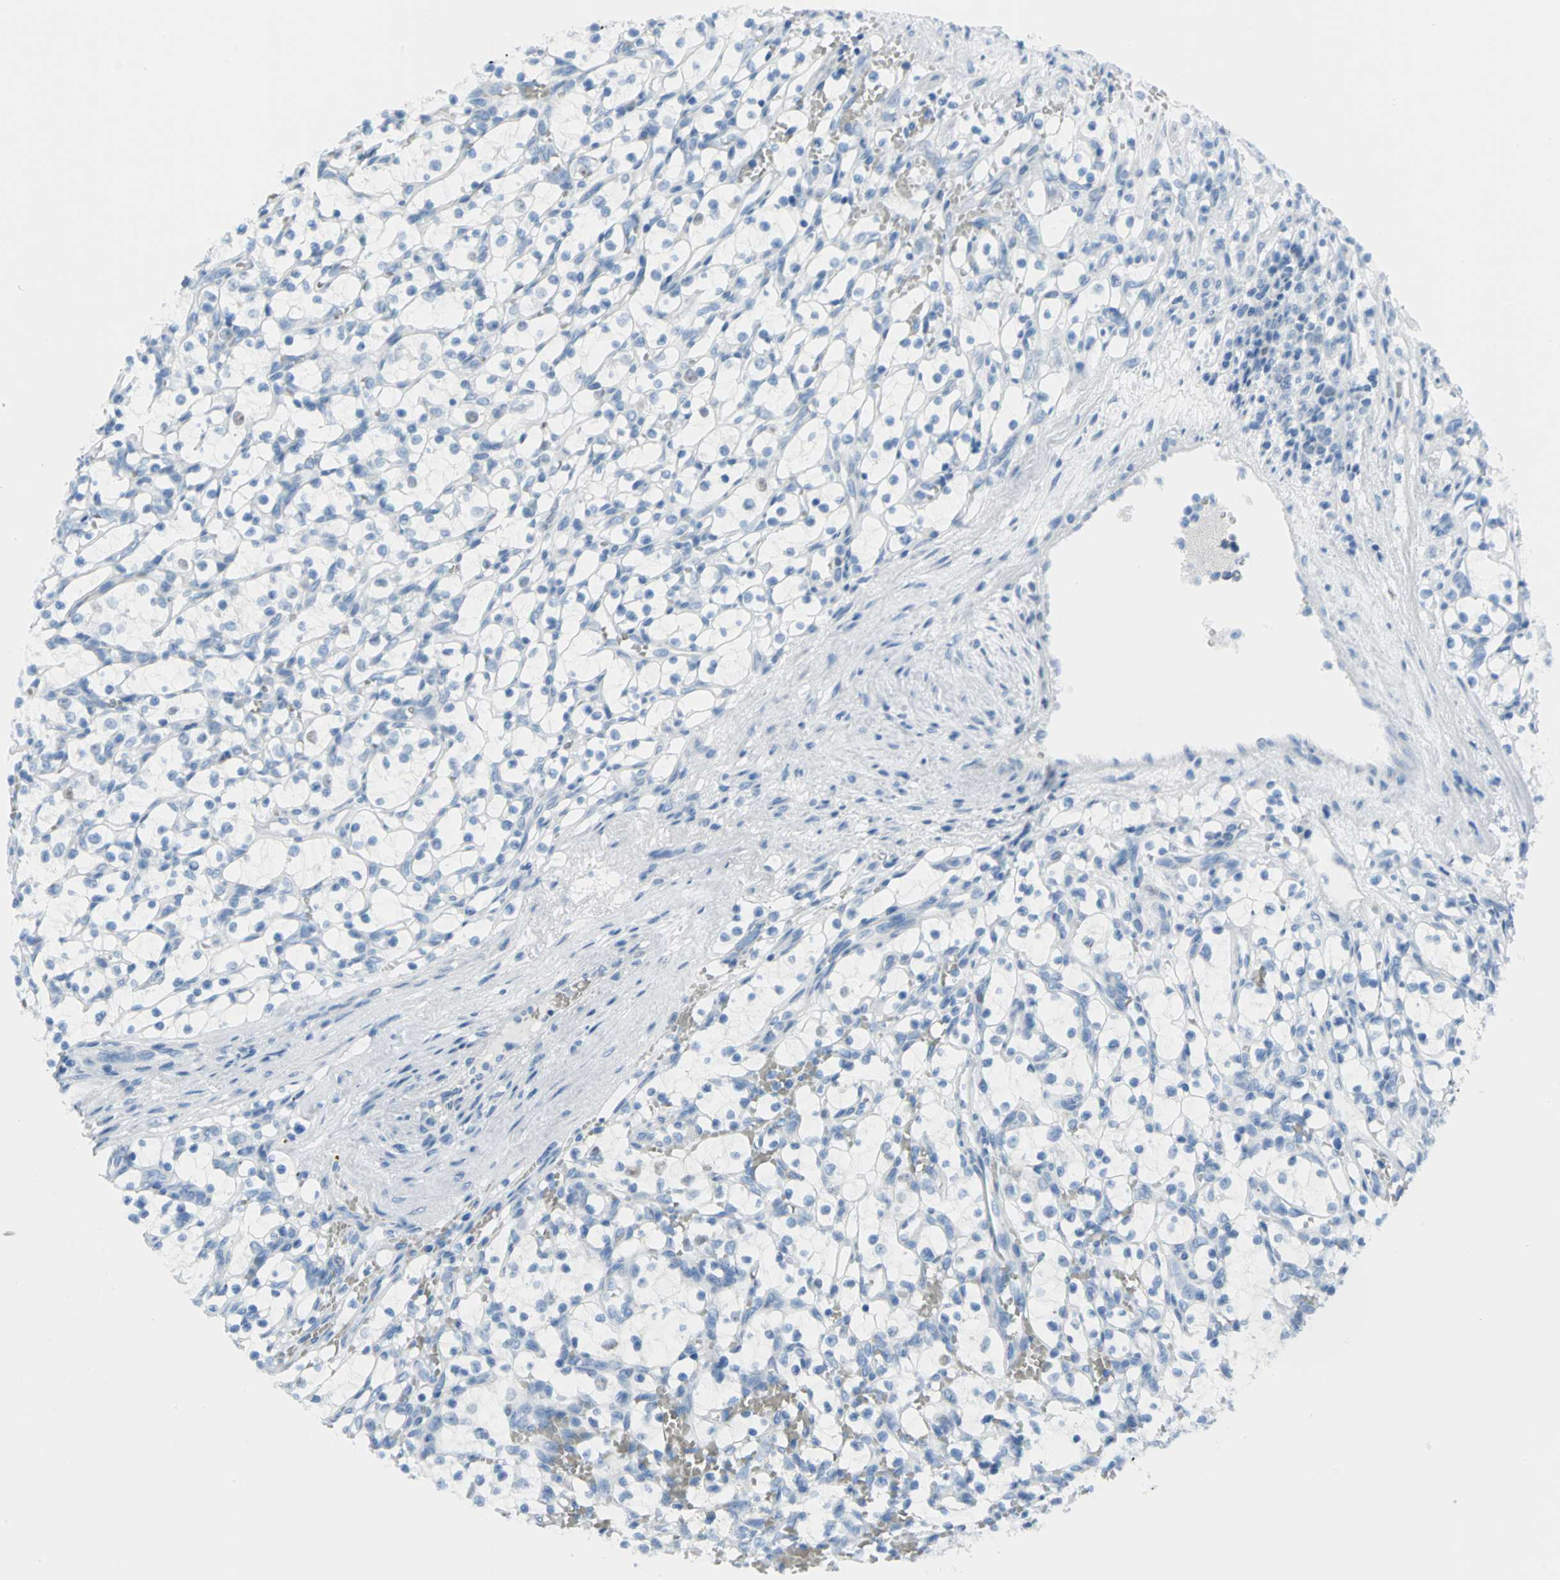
{"staining": {"intensity": "negative", "quantity": "none", "location": "none"}, "tissue": "renal cancer", "cell_type": "Tumor cells", "image_type": "cancer", "snomed": [{"axis": "morphology", "description": "Adenocarcinoma, NOS"}, {"axis": "topography", "description": "Kidney"}], "caption": "IHC histopathology image of neoplastic tissue: human renal cancer (adenocarcinoma) stained with DAB (3,3'-diaminobenzidine) exhibits no significant protein staining in tumor cells.", "gene": "MCM3", "patient": {"sex": "female", "age": 69}}